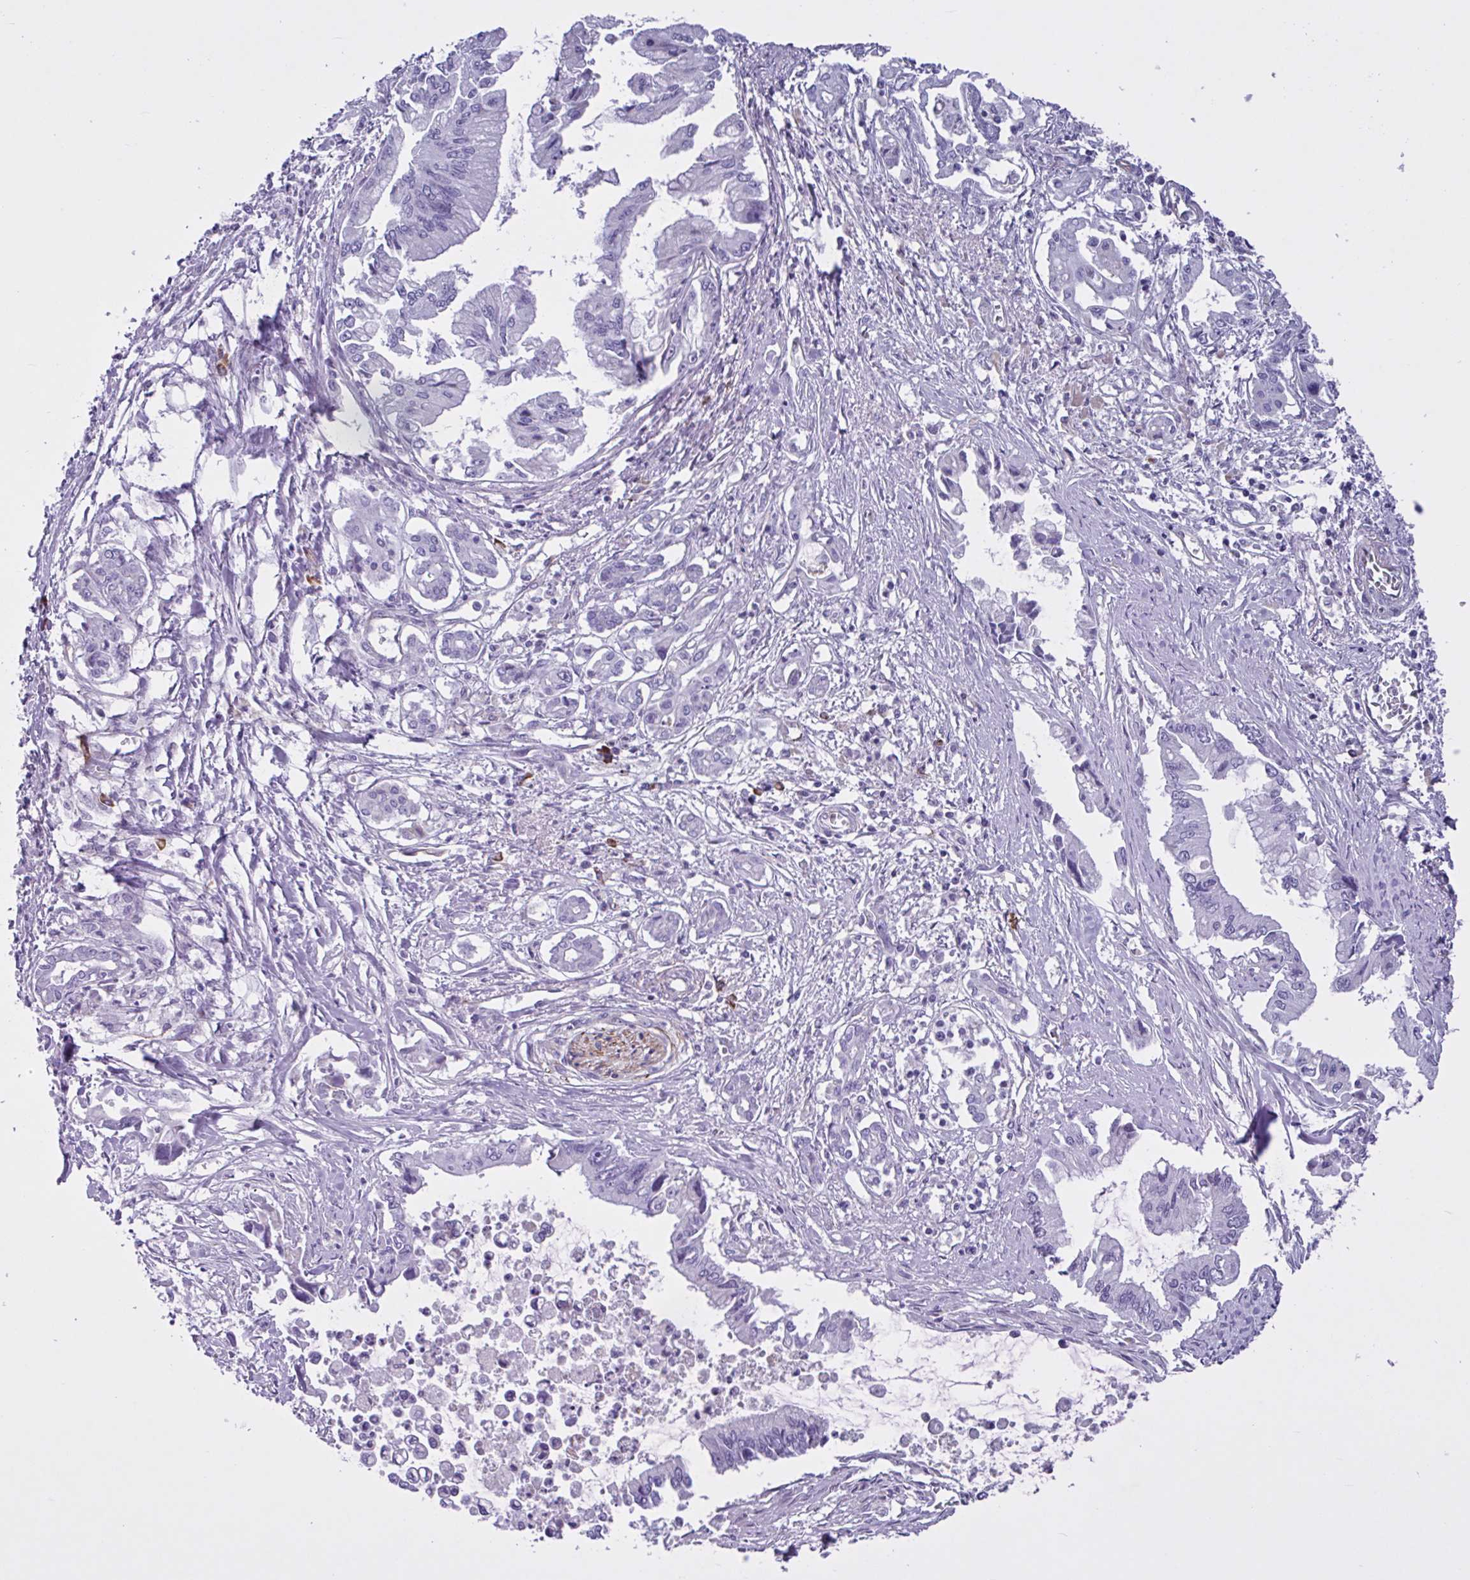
{"staining": {"intensity": "negative", "quantity": "none", "location": "none"}, "tissue": "pancreatic cancer", "cell_type": "Tumor cells", "image_type": "cancer", "snomed": [{"axis": "morphology", "description": "Adenocarcinoma, NOS"}, {"axis": "topography", "description": "Pancreas"}], "caption": "Micrograph shows no protein staining in tumor cells of adenocarcinoma (pancreatic) tissue.", "gene": "TMEM86B", "patient": {"sex": "male", "age": 84}}